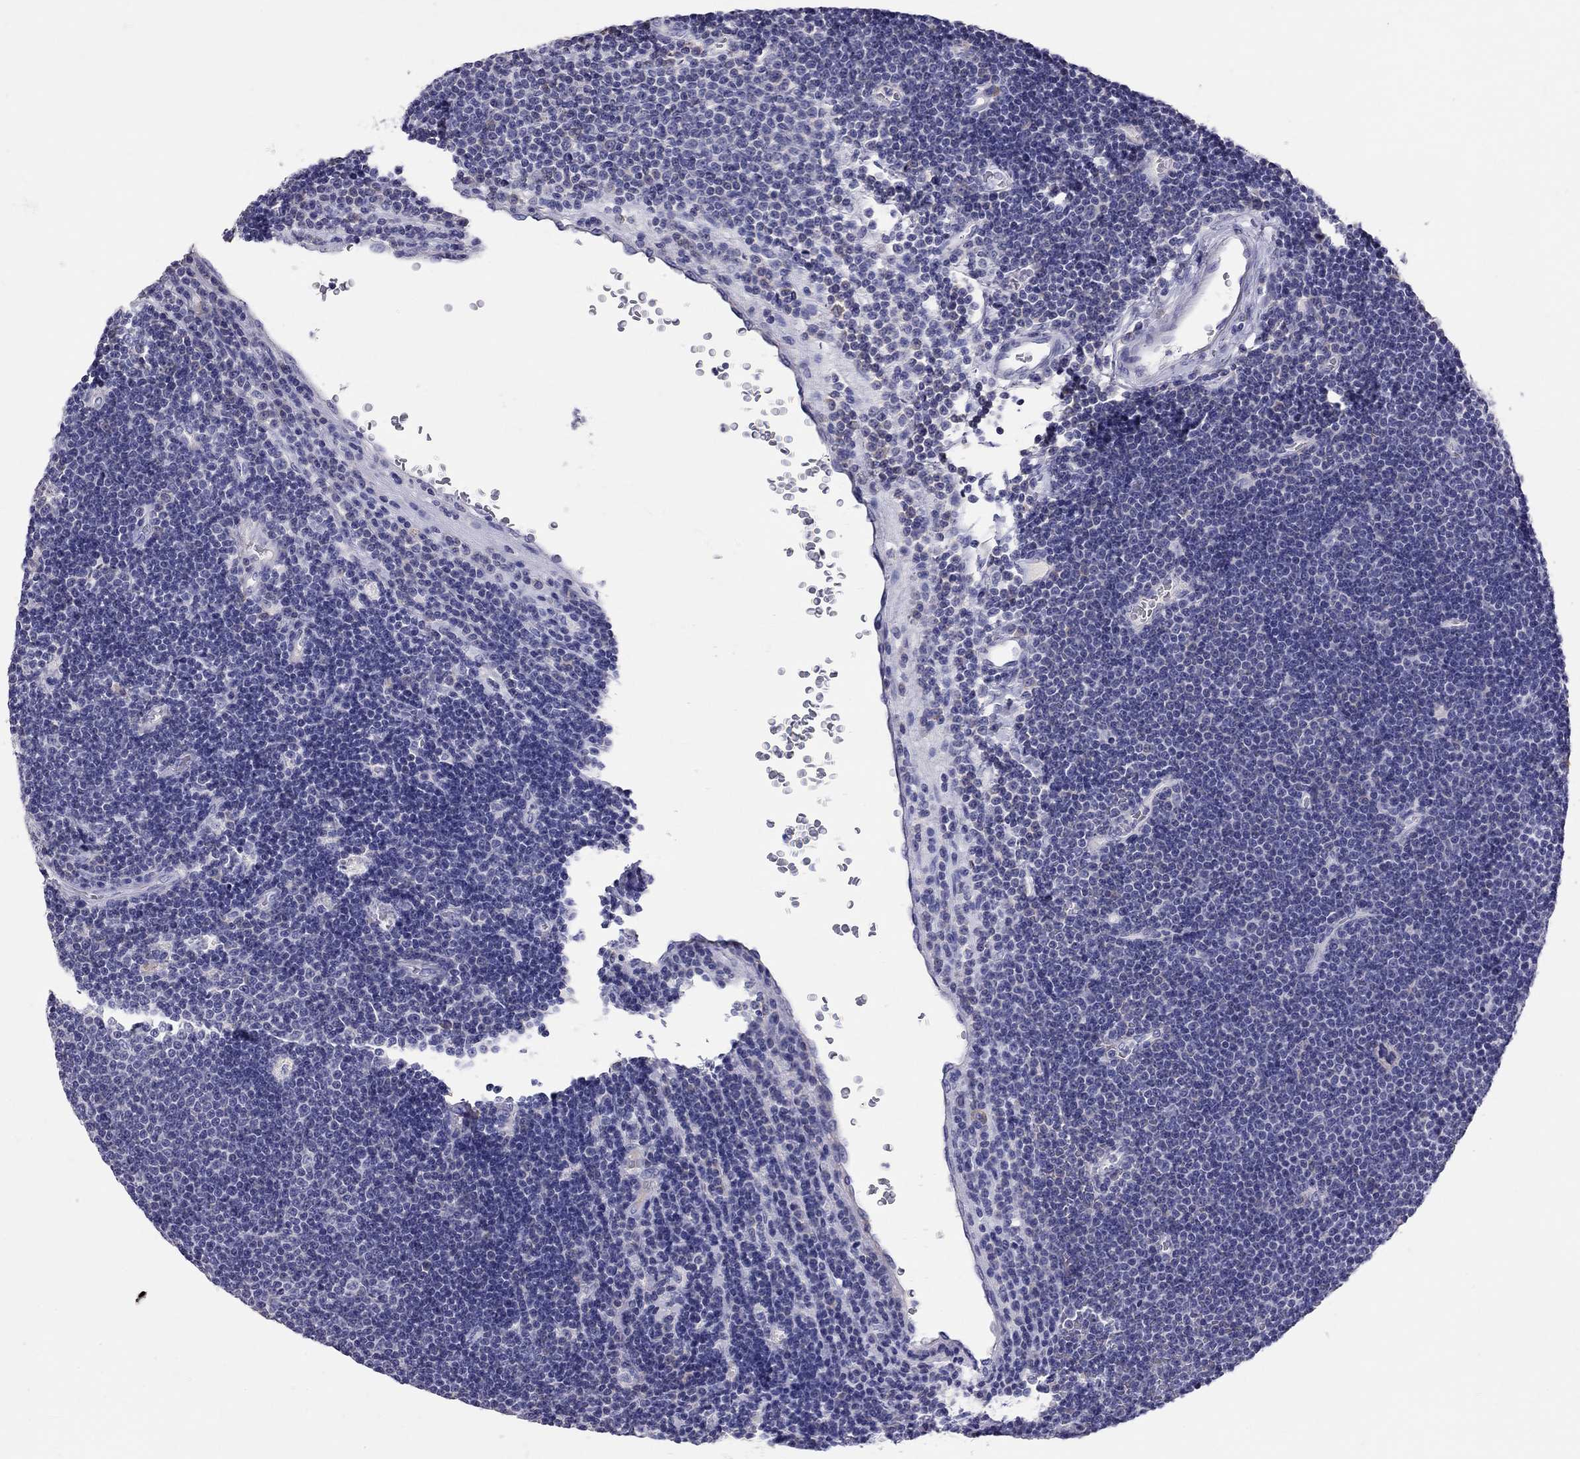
{"staining": {"intensity": "negative", "quantity": "none", "location": "none"}, "tissue": "lymphoma", "cell_type": "Tumor cells", "image_type": "cancer", "snomed": [{"axis": "morphology", "description": "Malignant lymphoma, non-Hodgkin's type, Low grade"}, {"axis": "topography", "description": "Brain"}], "caption": "Photomicrograph shows no protein expression in tumor cells of lymphoma tissue.", "gene": "CALHM1", "patient": {"sex": "female", "age": 66}}